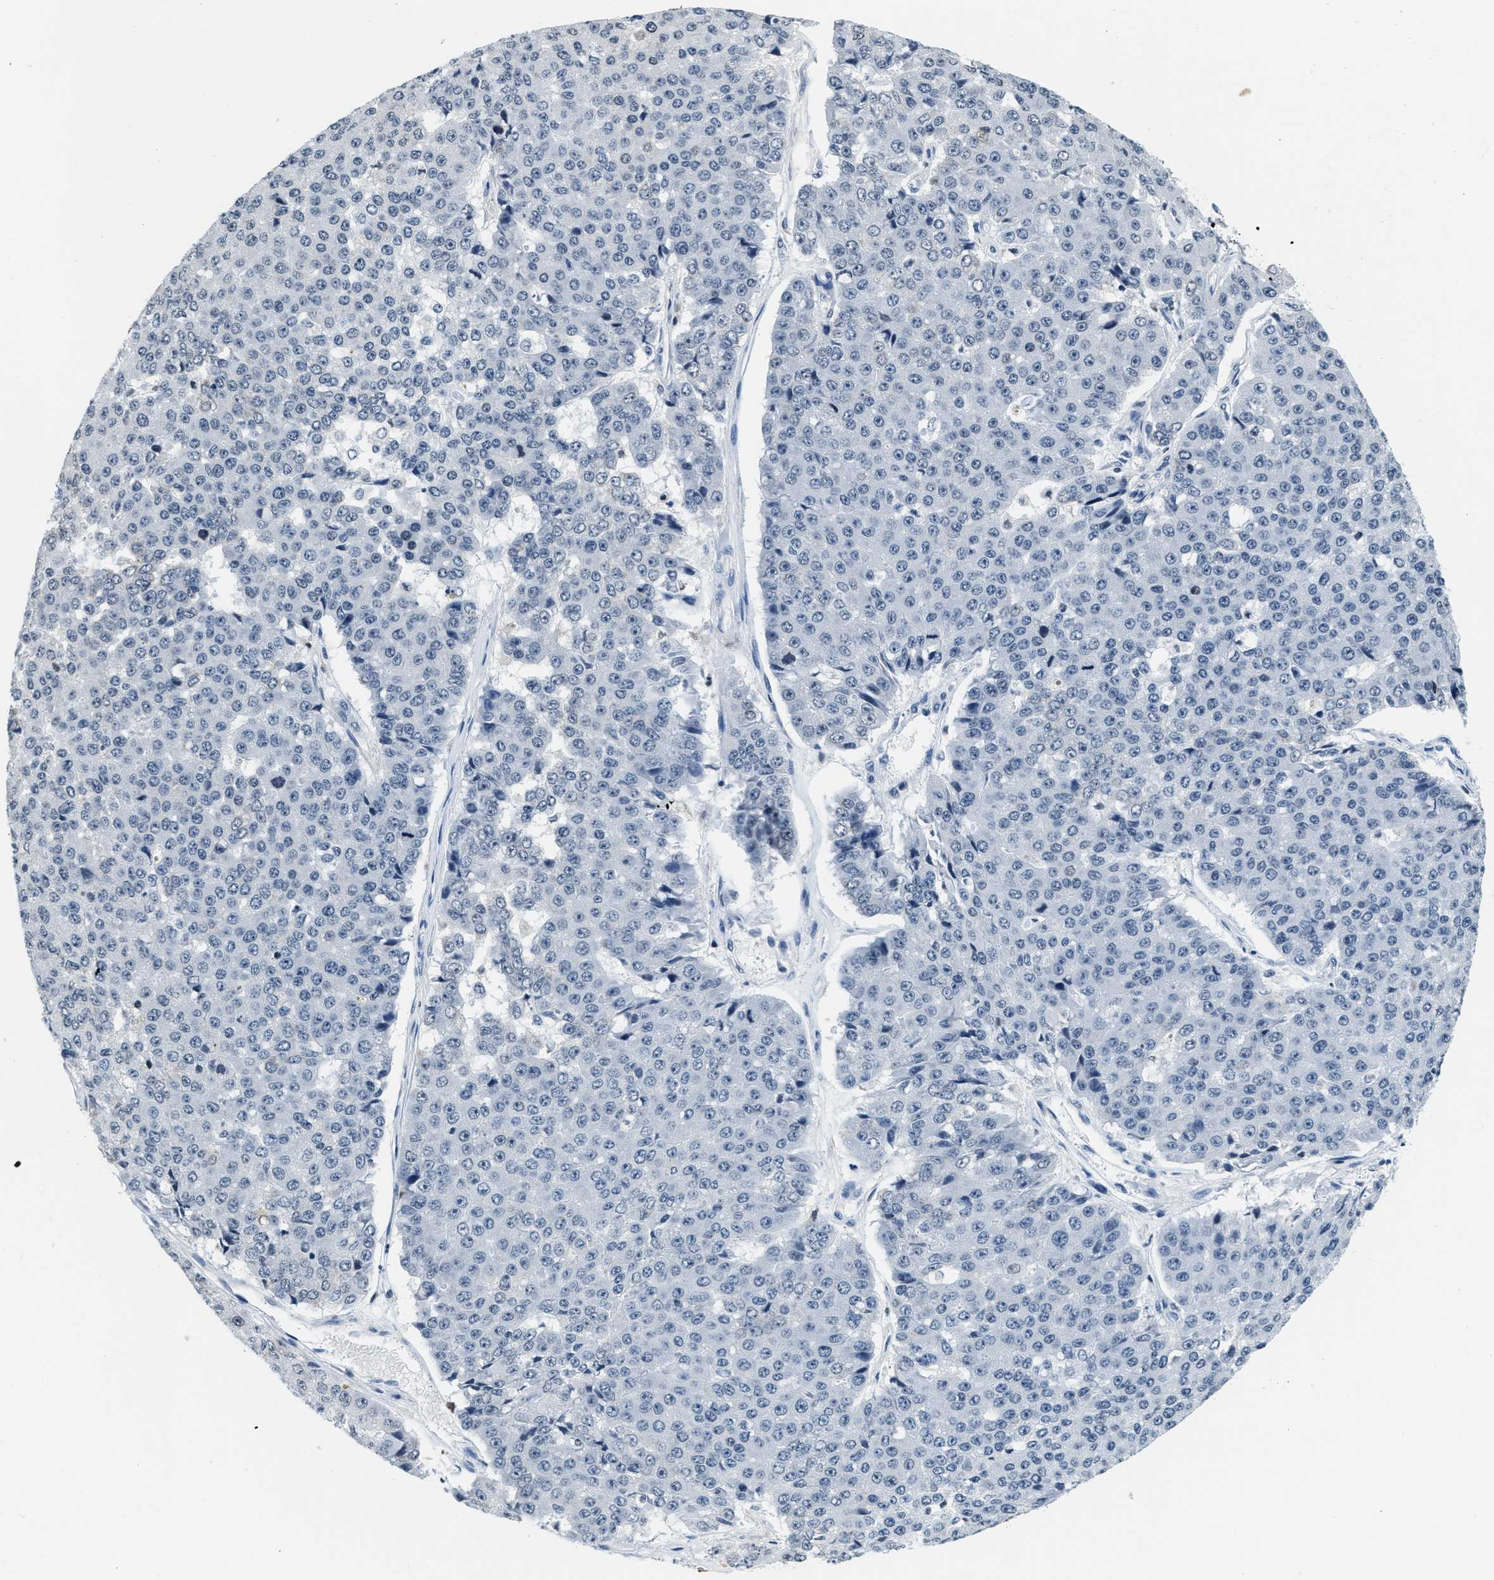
{"staining": {"intensity": "negative", "quantity": "none", "location": "none"}, "tissue": "pancreatic cancer", "cell_type": "Tumor cells", "image_type": "cancer", "snomed": [{"axis": "morphology", "description": "Adenocarcinoma, NOS"}, {"axis": "topography", "description": "Pancreas"}], "caption": "There is no significant staining in tumor cells of pancreatic cancer (adenocarcinoma). (DAB IHC, high magnification).", "gene": "CA4", "patient": {"sex": "male", "age": 50}}